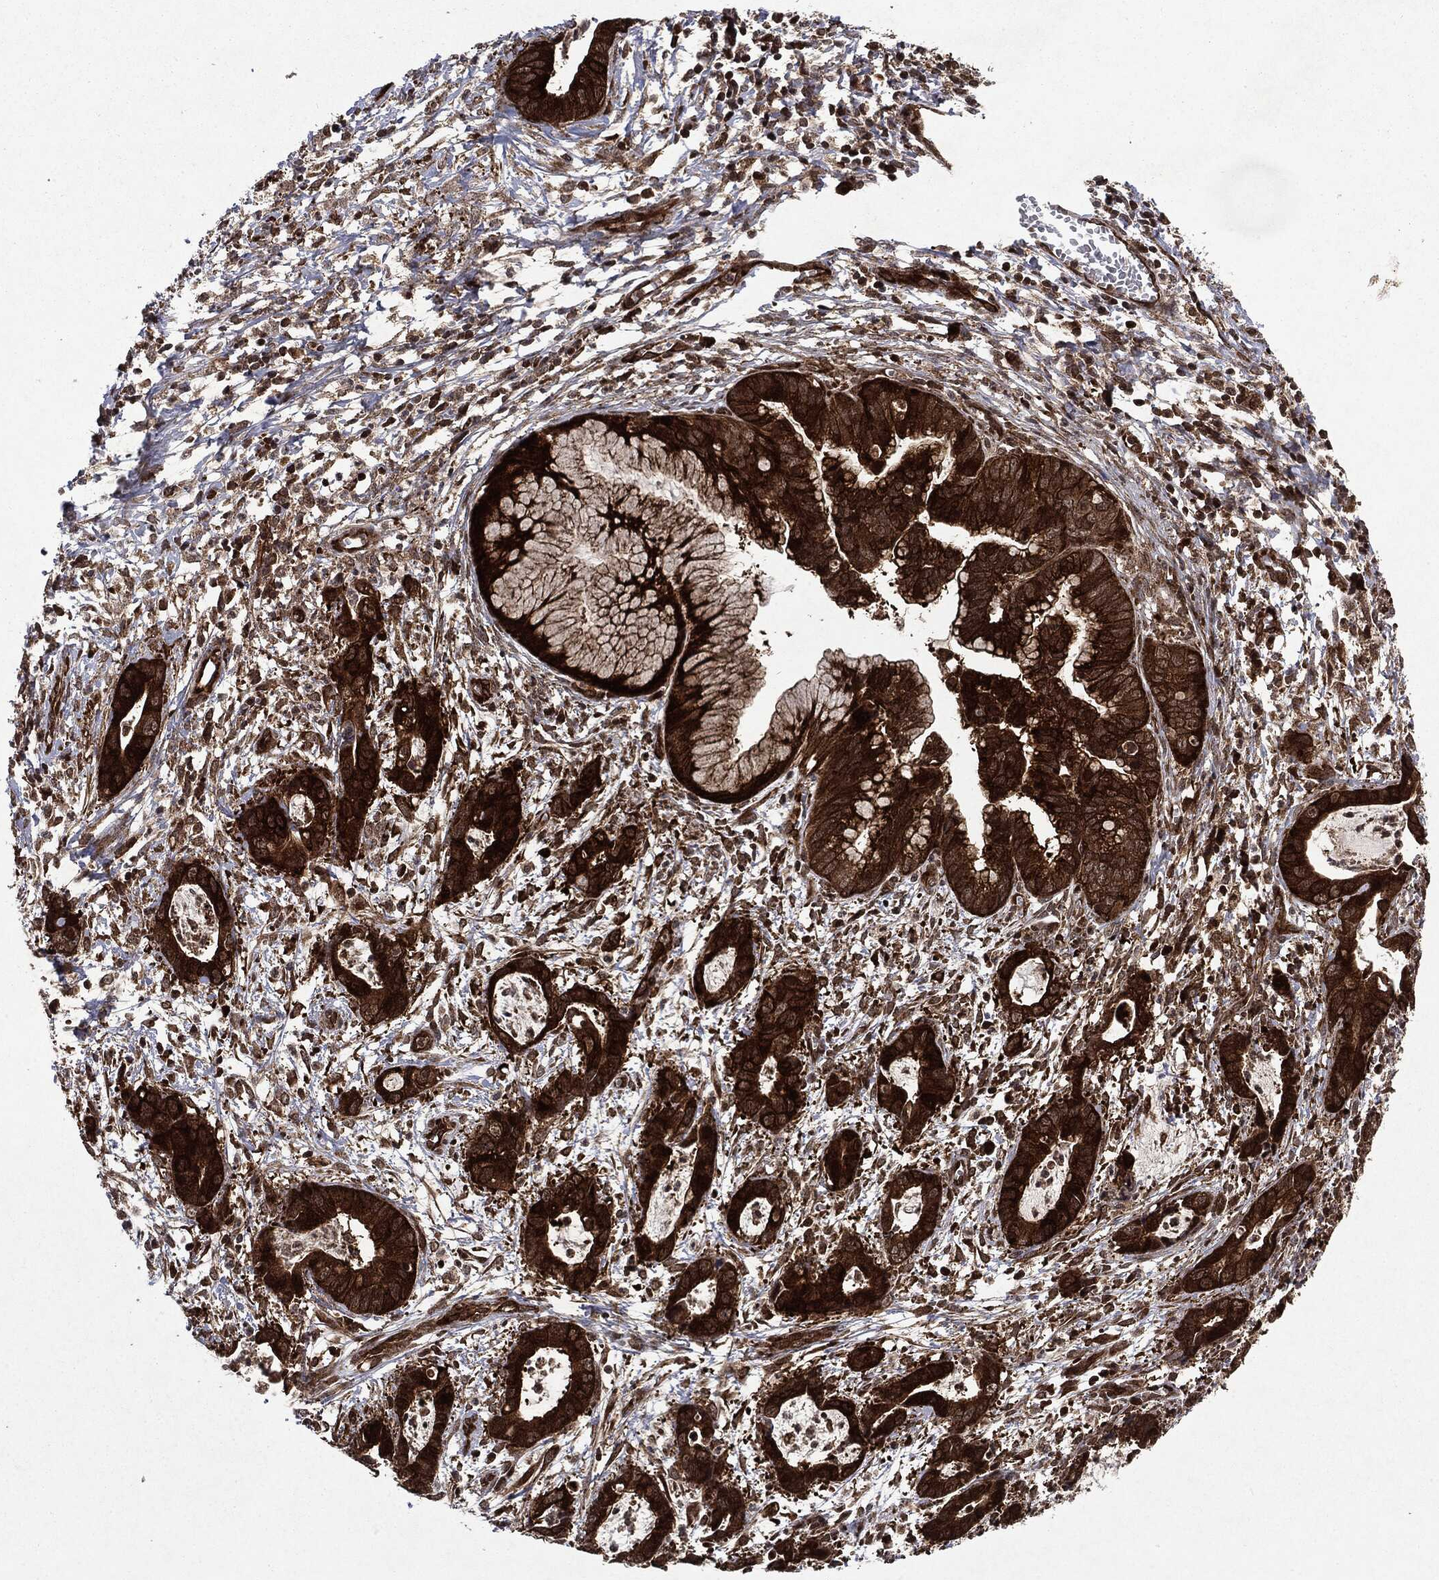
{"staining": {"intensity": "strong", "quantity": ">75%", "location": "cytoplasmic/membranous"}, "tissue": "cervical cancer", "cell_type": "Tumor cells", "image_type": "cancer", "snomed": [{"axis": "morphology", "description": "Adenocarcinoma, NOS"}, {"axis": "topography", "description": "Cervix"}], "caption": "Protein staining displays strong cytoplasmic/membranous staining in approximately >75% of tumor cells in cervical cancer. Using DAB (3,3'-diaminobenzidine) (brown) and hematoxylin (blue) stains, captured at high magnification using brightfield microscopy.", "gene": "OTUB1", "patient": {"sex": "female", "age": 44}}